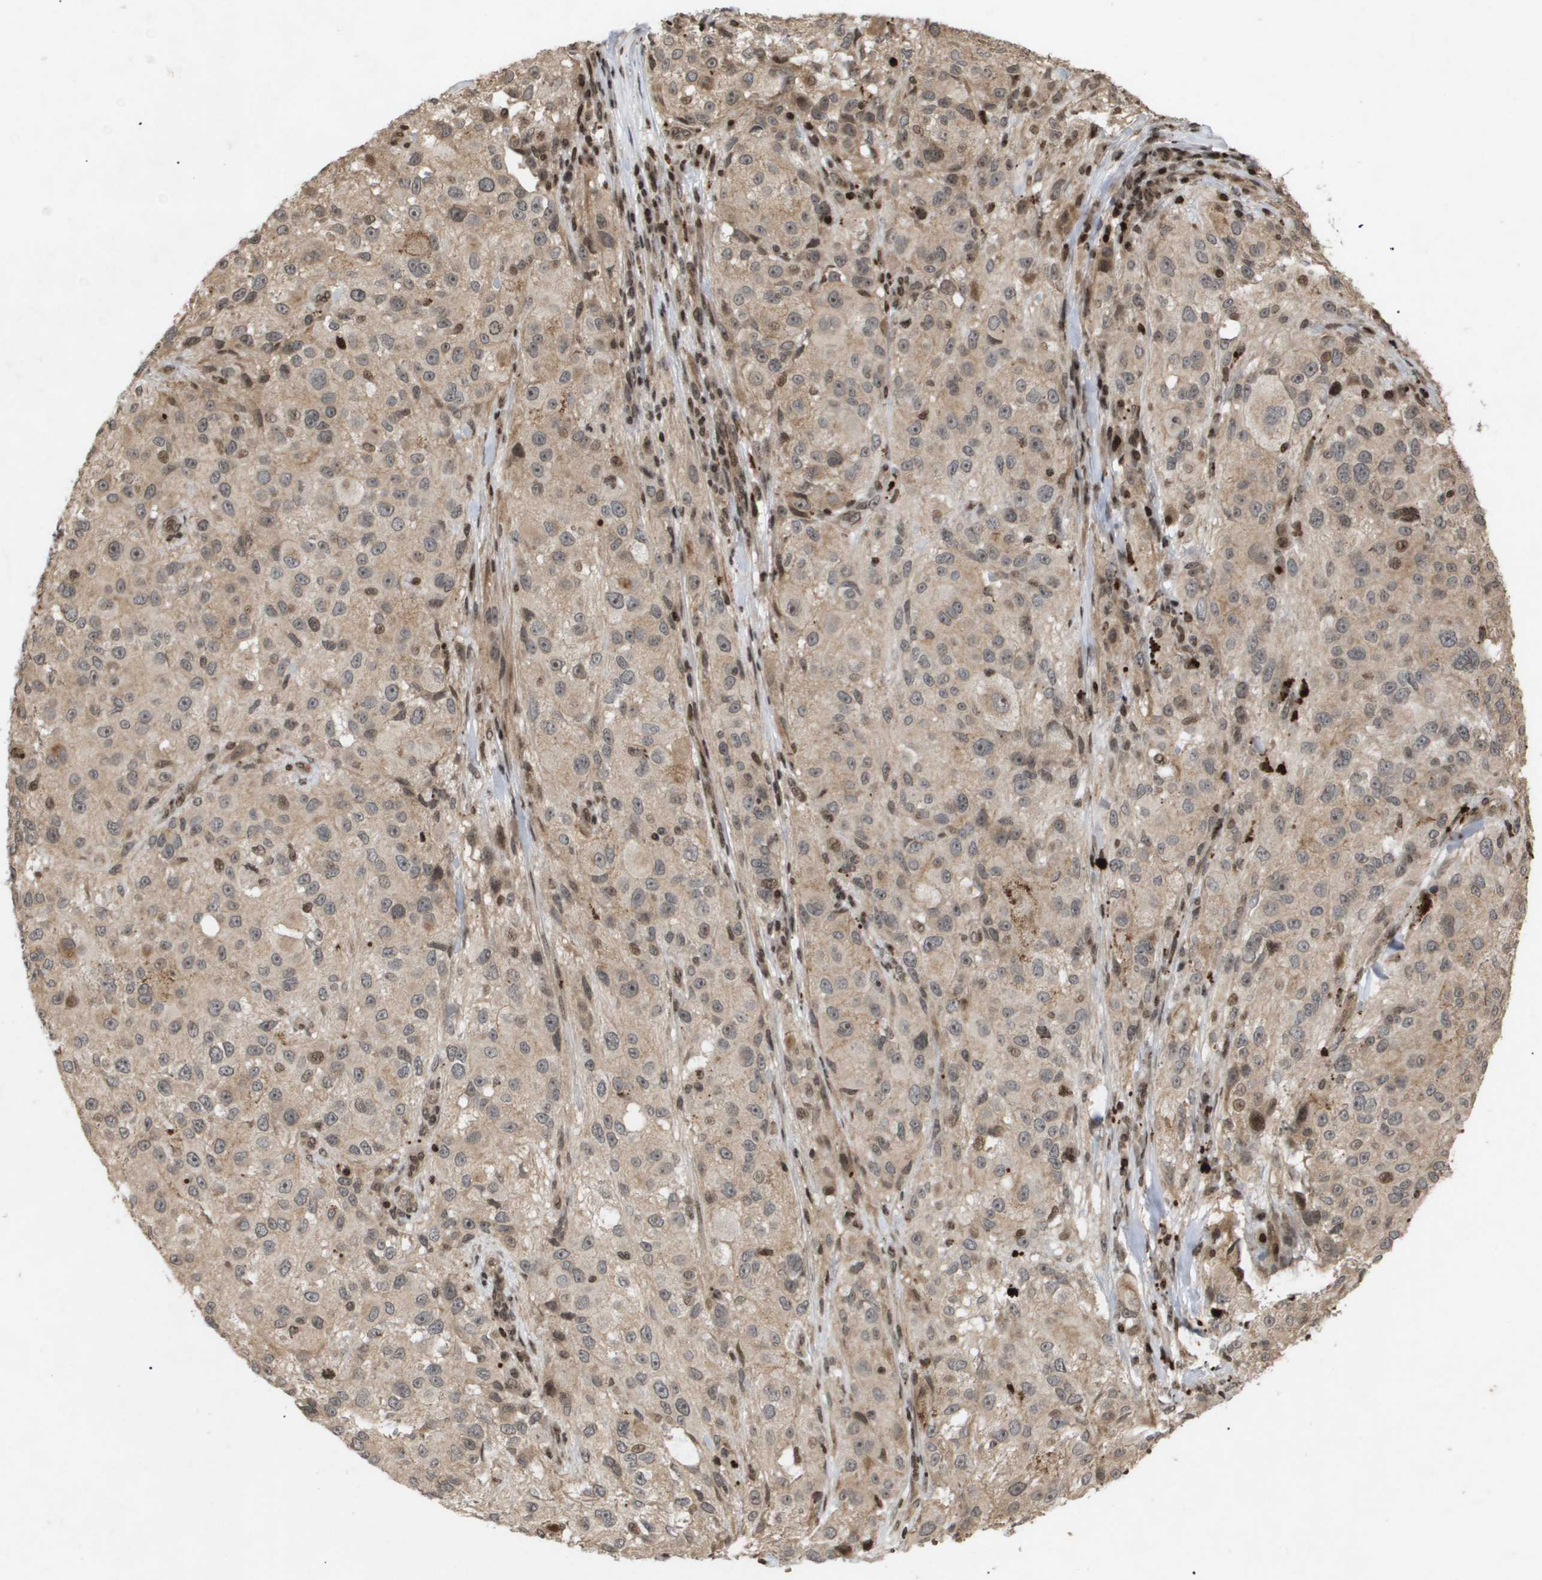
{"staining": {"intensity": "moderate", "quantity": ">75%", "location": "cytoplasmic/membranous"}, "tissue": "melanoma", "cell_type": "Tumor cells", "image_type": "cancer", "snomed": [{"axis": "morphology", "description": "Necrosis, NOS"}, {"axis": "morphology", "description": "Malignant melanoma, NOS"}, {"axis": "topography", "description": "Skin"}], "caption": "Immunohistochemical staining of human melanoma reveals medium levels of moderate cytoplasmic/membranous protein staining in approximately >75% of tumor cells.", "gene": "HSPA6", "patient": {"sex": "female", "age": 87}}